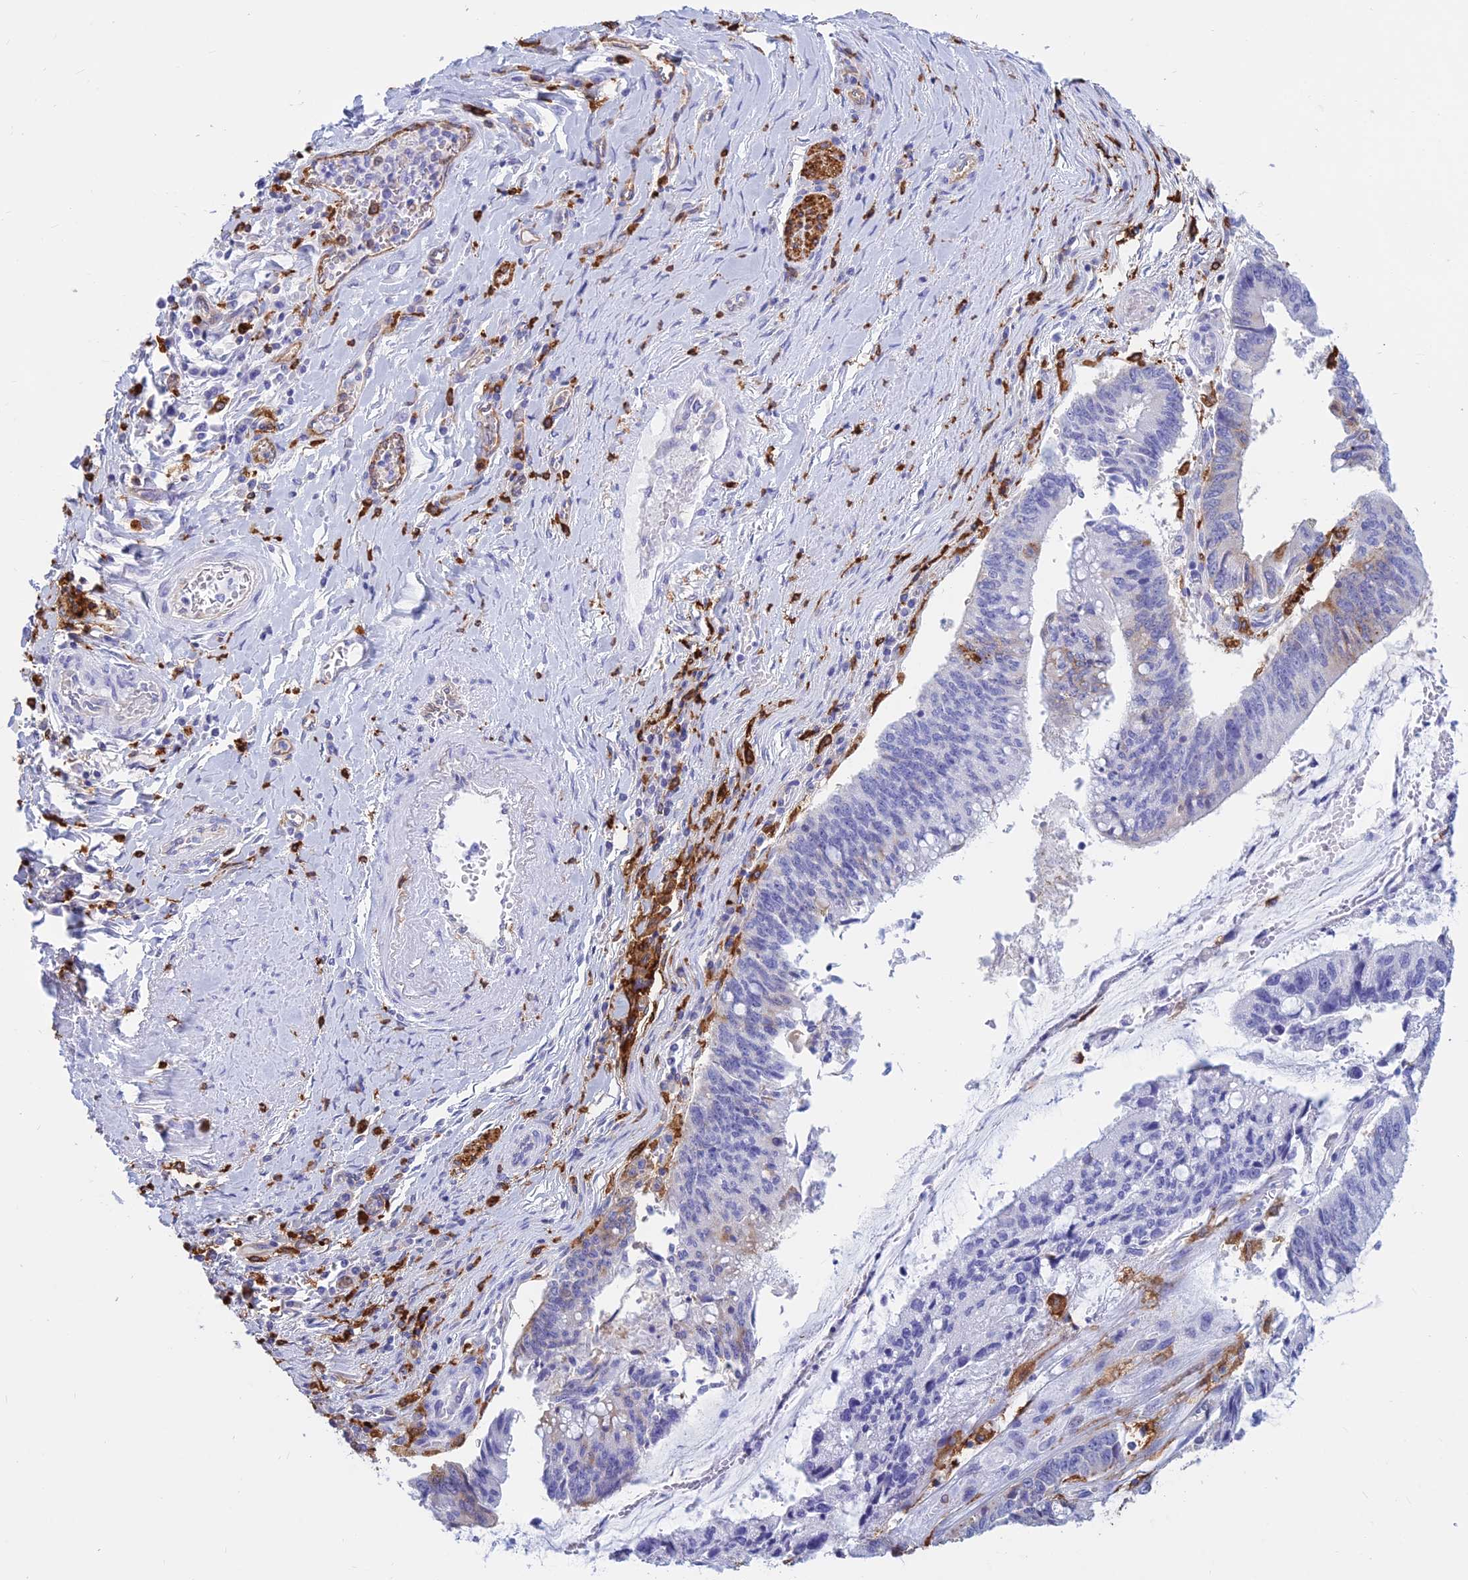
{"staining": {"intensity": "negative", "quantity": "none", "location": "none"}, "tissue": "pancreatic cancer", "cell_type": "Tumor cells", "image_type": "cancer", "snomed": [{"axis": "morphology", "description": "Adenocarcinoma, NOS"}, {"axis": "topography", "description": "Pancreas"}], "caption": "Image shows no significant protein positivity in tumor cells of pancreatic adenocarcinoma. Nuclei are stained in blue.", "gene": "HLA-DRB1", "patient": {"sex": "female", "age": 50}}